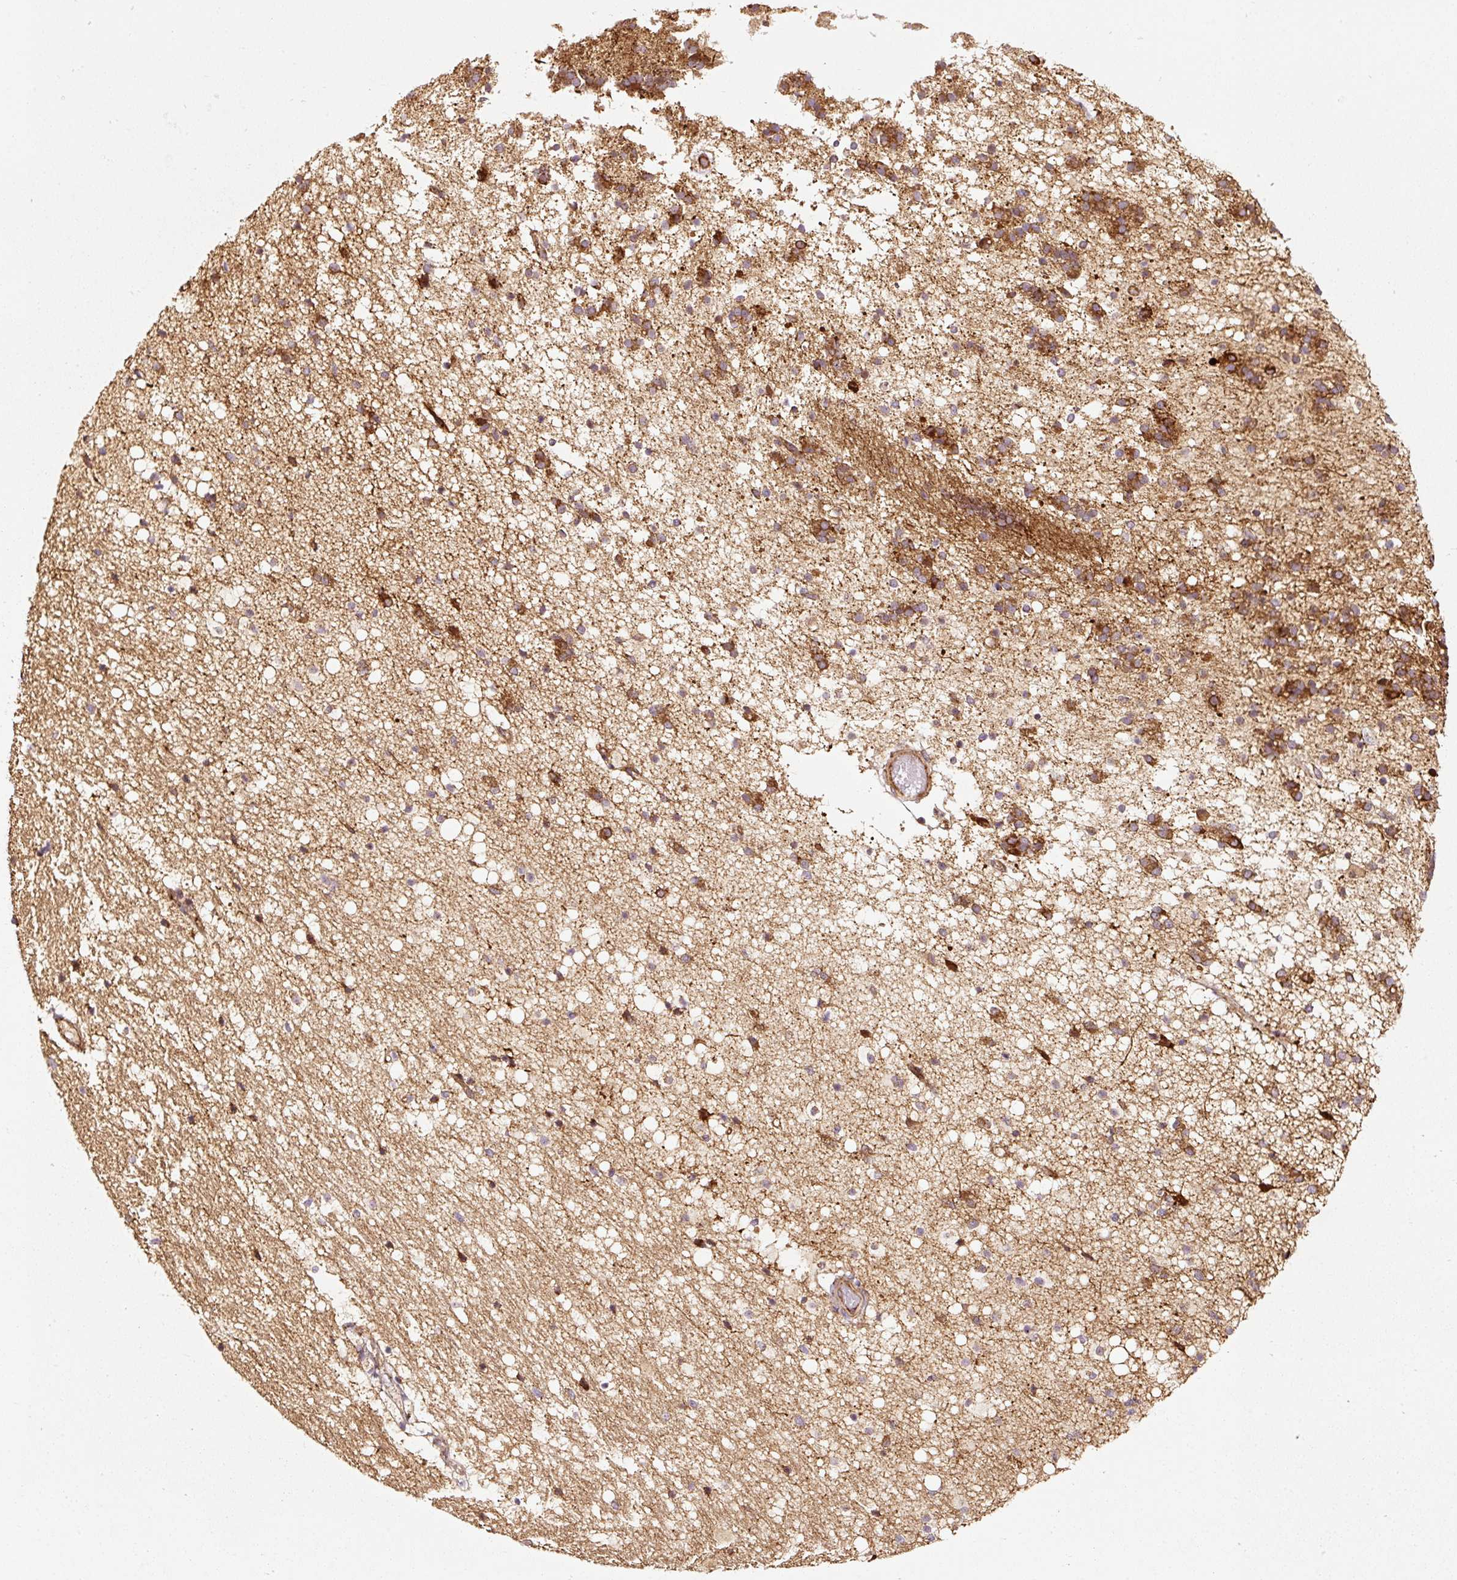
{"staining": {"intensity": "strong", "quantity": "25%-75%", "location": "cytoplasmic/membranous"}, "tissue": "caudate", "cell_type": "Glial cells", "image_type": "normal", "snomed": [{"axis": "morphology", "description": "Normal tissue, NOS"}, {"axis": "topography", "description": "Lateral ventricle wall"}], "caption": "Normal caudate was stained to show a protein in brown. There is high levels of strong cytoplasmic/membranous positivity in approximately 25%-75% of glial cells.", "gene": "ISCU", "patient": {"sex": "male", "age": 37}}